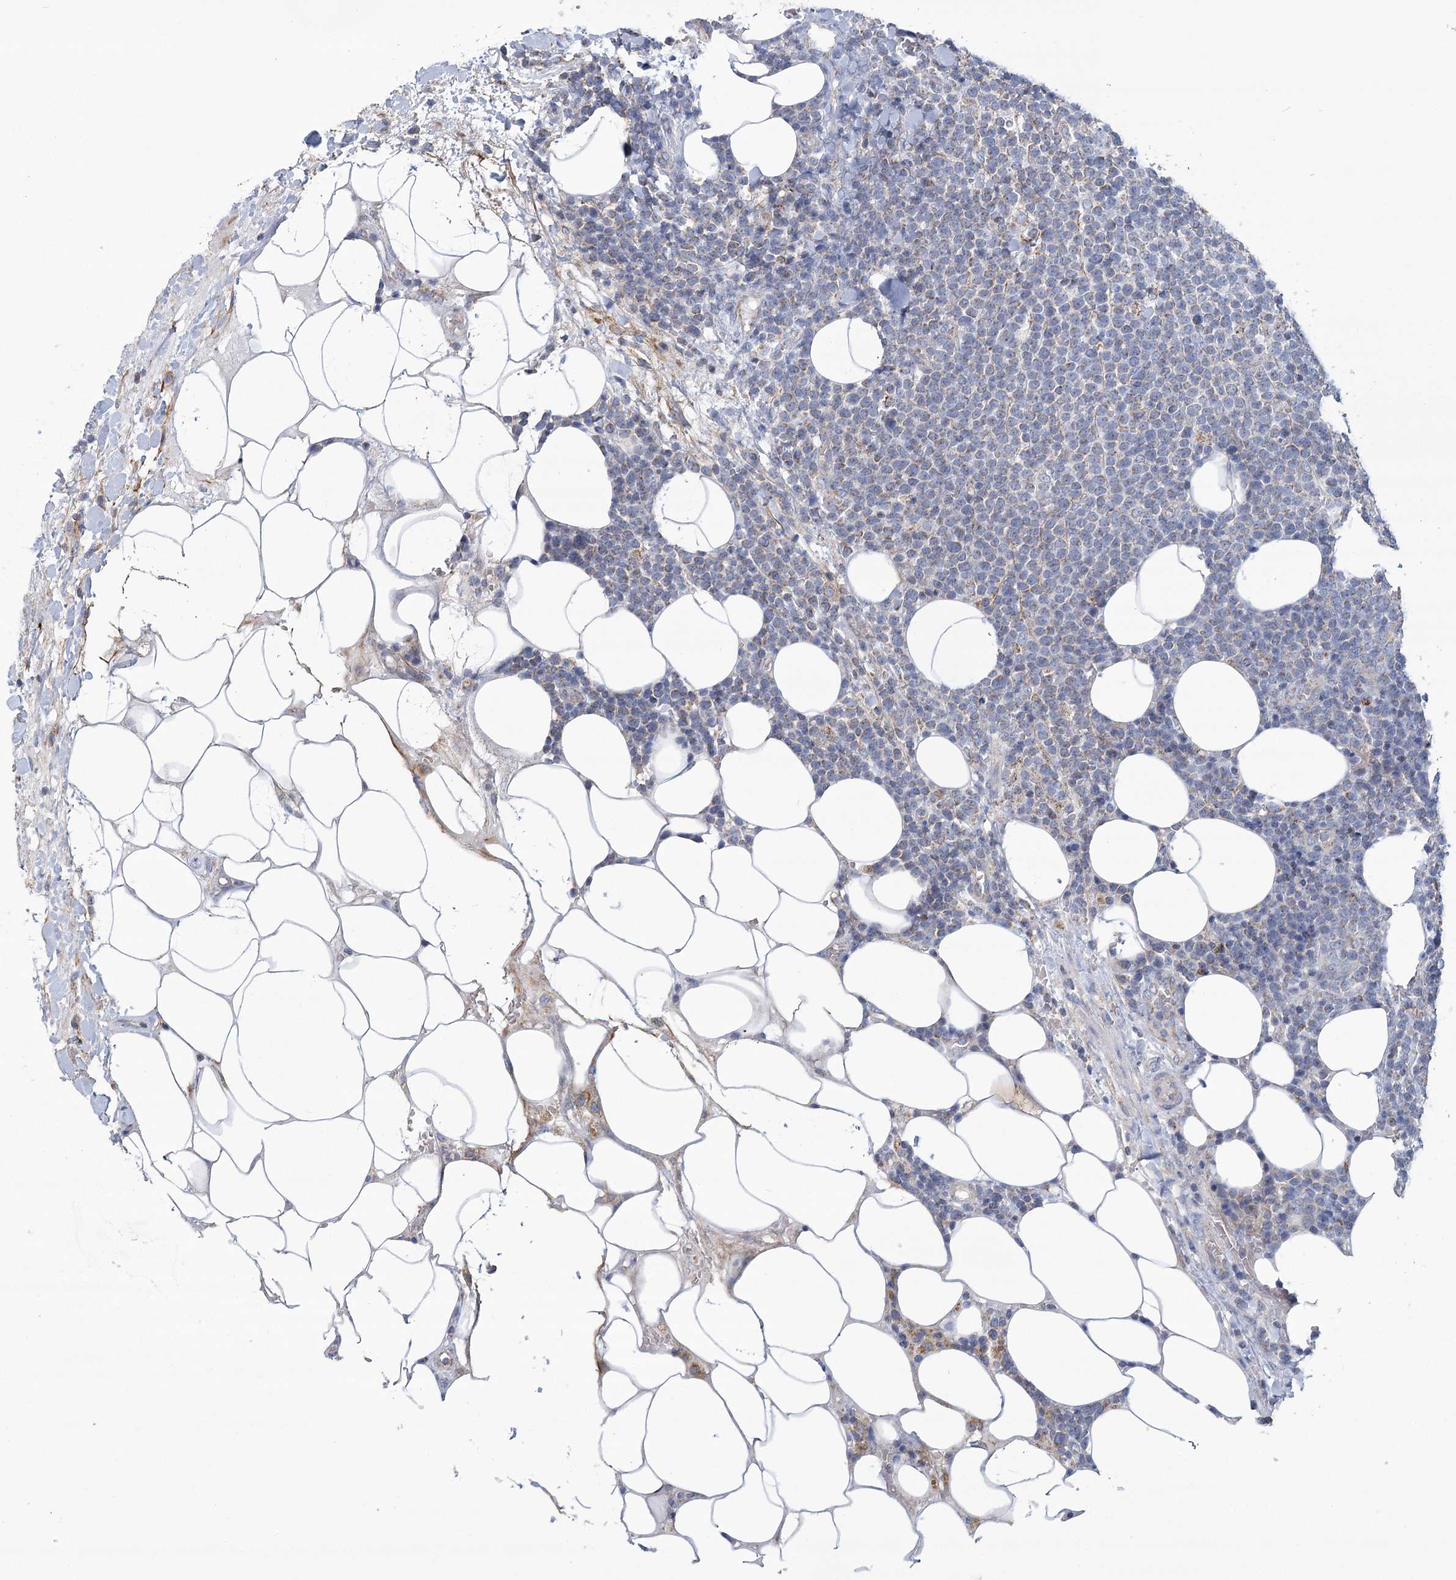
{"staining": {"intensity": "negative", "quantity": "none", "location": "none"}, "tissue": "lymphoma", "cell_type": "Tumor cells", "image_type": "cancer", "snomed": [{"axis": "morphology", "description": "Malignant lymphoma, non-Hodgkin's type, High grade"}, {"axis": "topography", "description": "Lymph node"}], "caption": "Immunohistochemistry (IHC) of human high-grade malignant lymphoma, non-Hodgkin's type displays no expression in tumor cells.", "gene": "SNX7", "patient": {"sex": "male", "age": 61}}